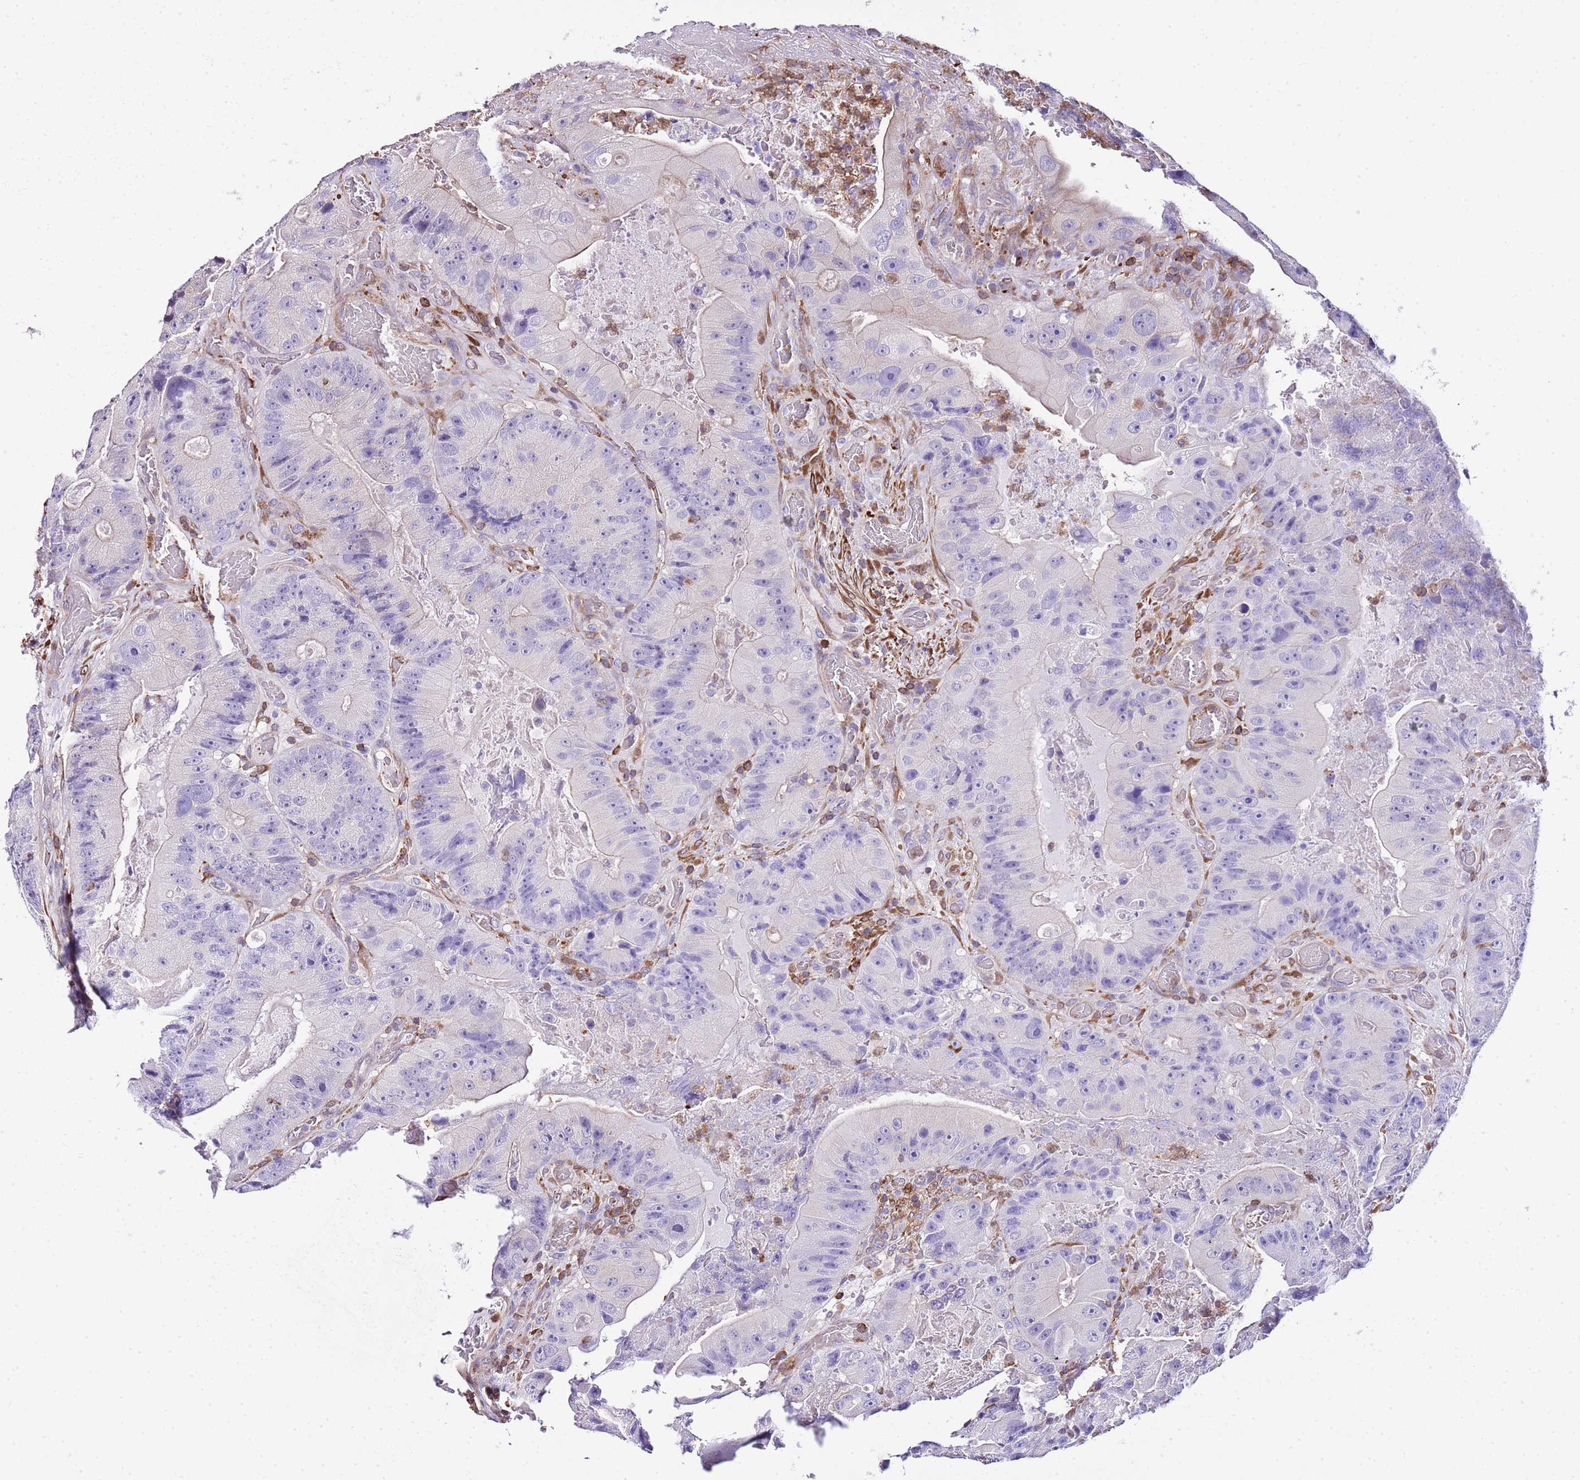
{"staining": {"intensity": "negative", "quantity": "none", "location": "none"}, "tissue": "colorectal cancer", "cell_type": "Tumor cells", "image_type": "cancer", "snomed": [{"axis": "morphology", "description": "Adenocarcinoma, NOS"}, {"axis": "topography", "description": "Colon"}], "caption": "This is an immunohistochemistry (IHC) image of human colorectal cancer. There is no staining in tumor cells.", "gene": "CNN2", "patient": {"sex": "female", "age": 86}}